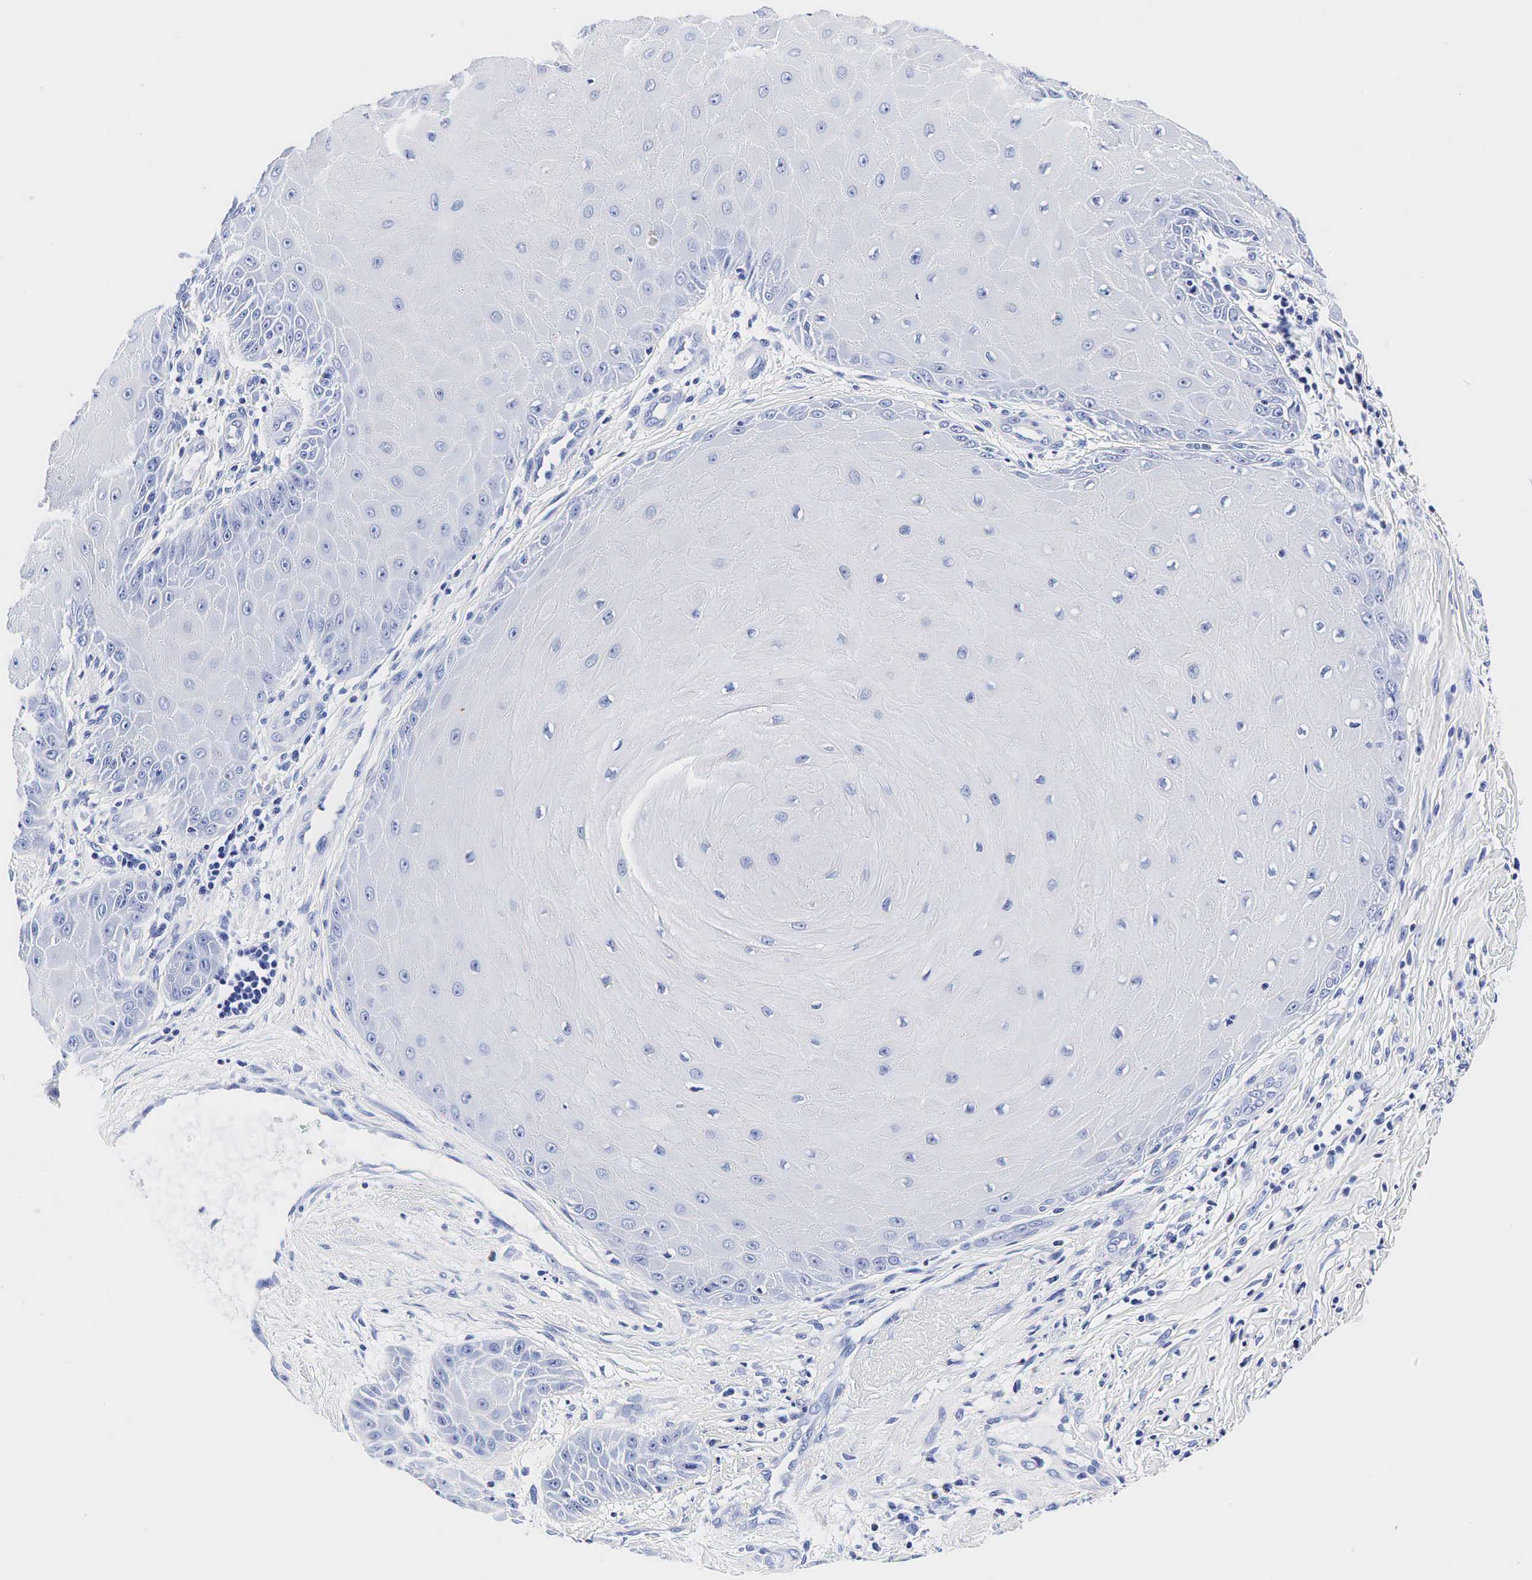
{"staining": {"intensity": "negative", "quantity": "none", "location": "none"}, "tissue": "skin cancer", "cell_type": "Tumor cells", "image_type": "cancer", "snomed": [{"axis": "morphology", "description": "Squamous cell carcinoma, NOS"}, {"axis": "topography", "description": "Skin"}], "caption": "An image of skin squamous cell carcinoma stained for a protein displays no brown staining in tumor cells.", "gene": "TG", "patient": {"sex": "male", "age": 57}}